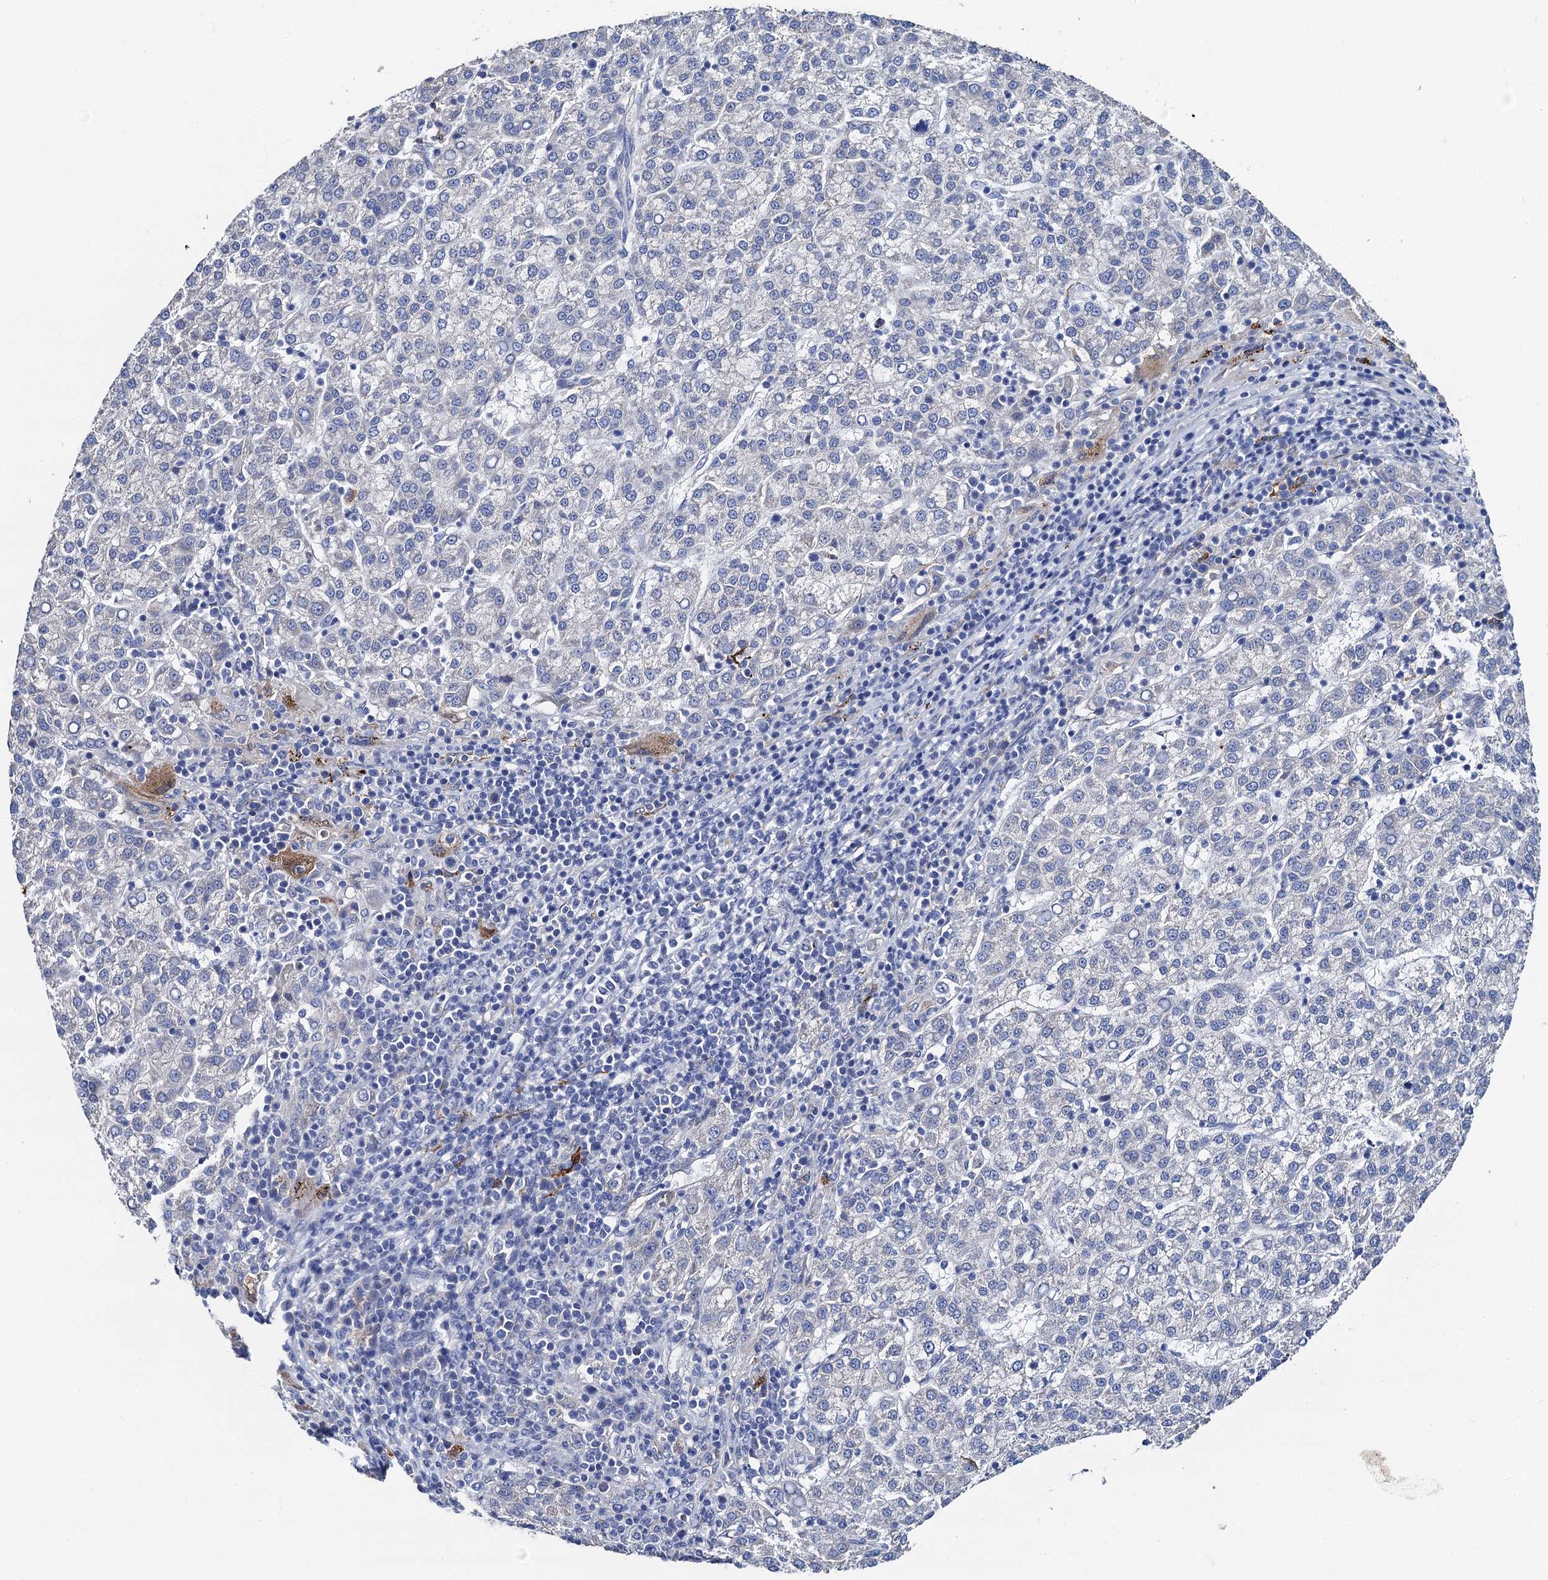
{"staining": {"intensity": "negative", "quantity": "none", "location": "none"}, "tissue": "liver cancer", "cell_type": "Tumor cells", "image_type": "cancer", "snomed": [{"axis": "morphology", "description": "Carcinoma, Hepatocellular, NOS"}, {"axis": "topography", "description": "Liver"}], "caption": "Immunohistochemistry micrograph of liver cancer stained for a protein (brown), which demonstrates no staining in tumor cells.", "gene": "FREM3", "patient": {"sex": "female", "age": 58}}